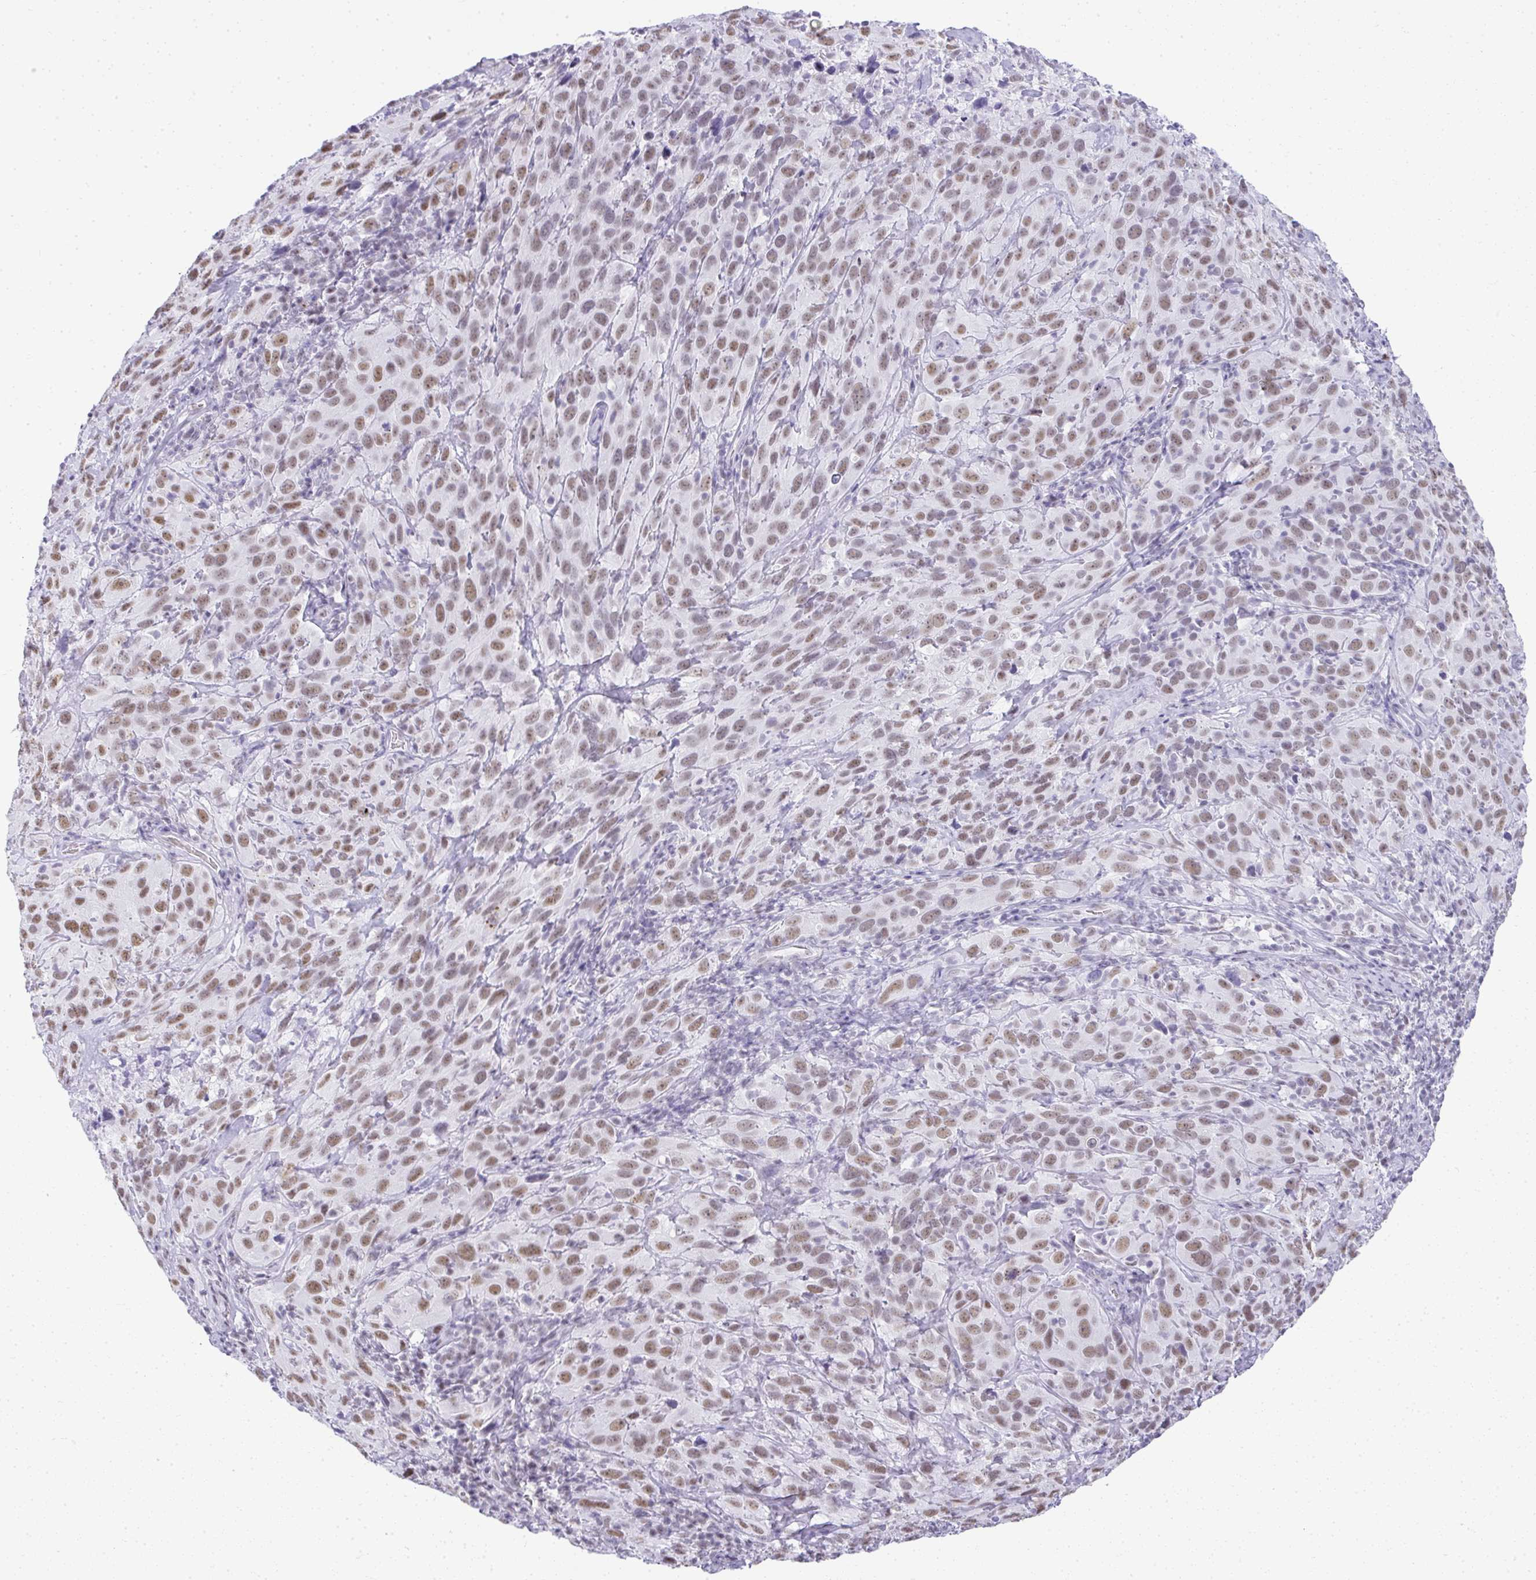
{"staining": {"intensity": "moderate", "quantity": ">75%", "location": "nuclear"}, "tissue": "cervical cancer", "cell_type": "Tumor cells", "image_type": "cancer", "snomed": [{"axis": "morphology", "description": "Squamous cell carcinoma, NOS"}, {"axis": "topography", "description": "Cervix"}], "caption": "The micrograph exhibits staining of cervical squamous cell carcinoma, revealing moderate nuclear protein positivity (brown color) within tumor cells.", "gene": "PLA2G1B", "patient": {"sex": "female", "age": 51}}